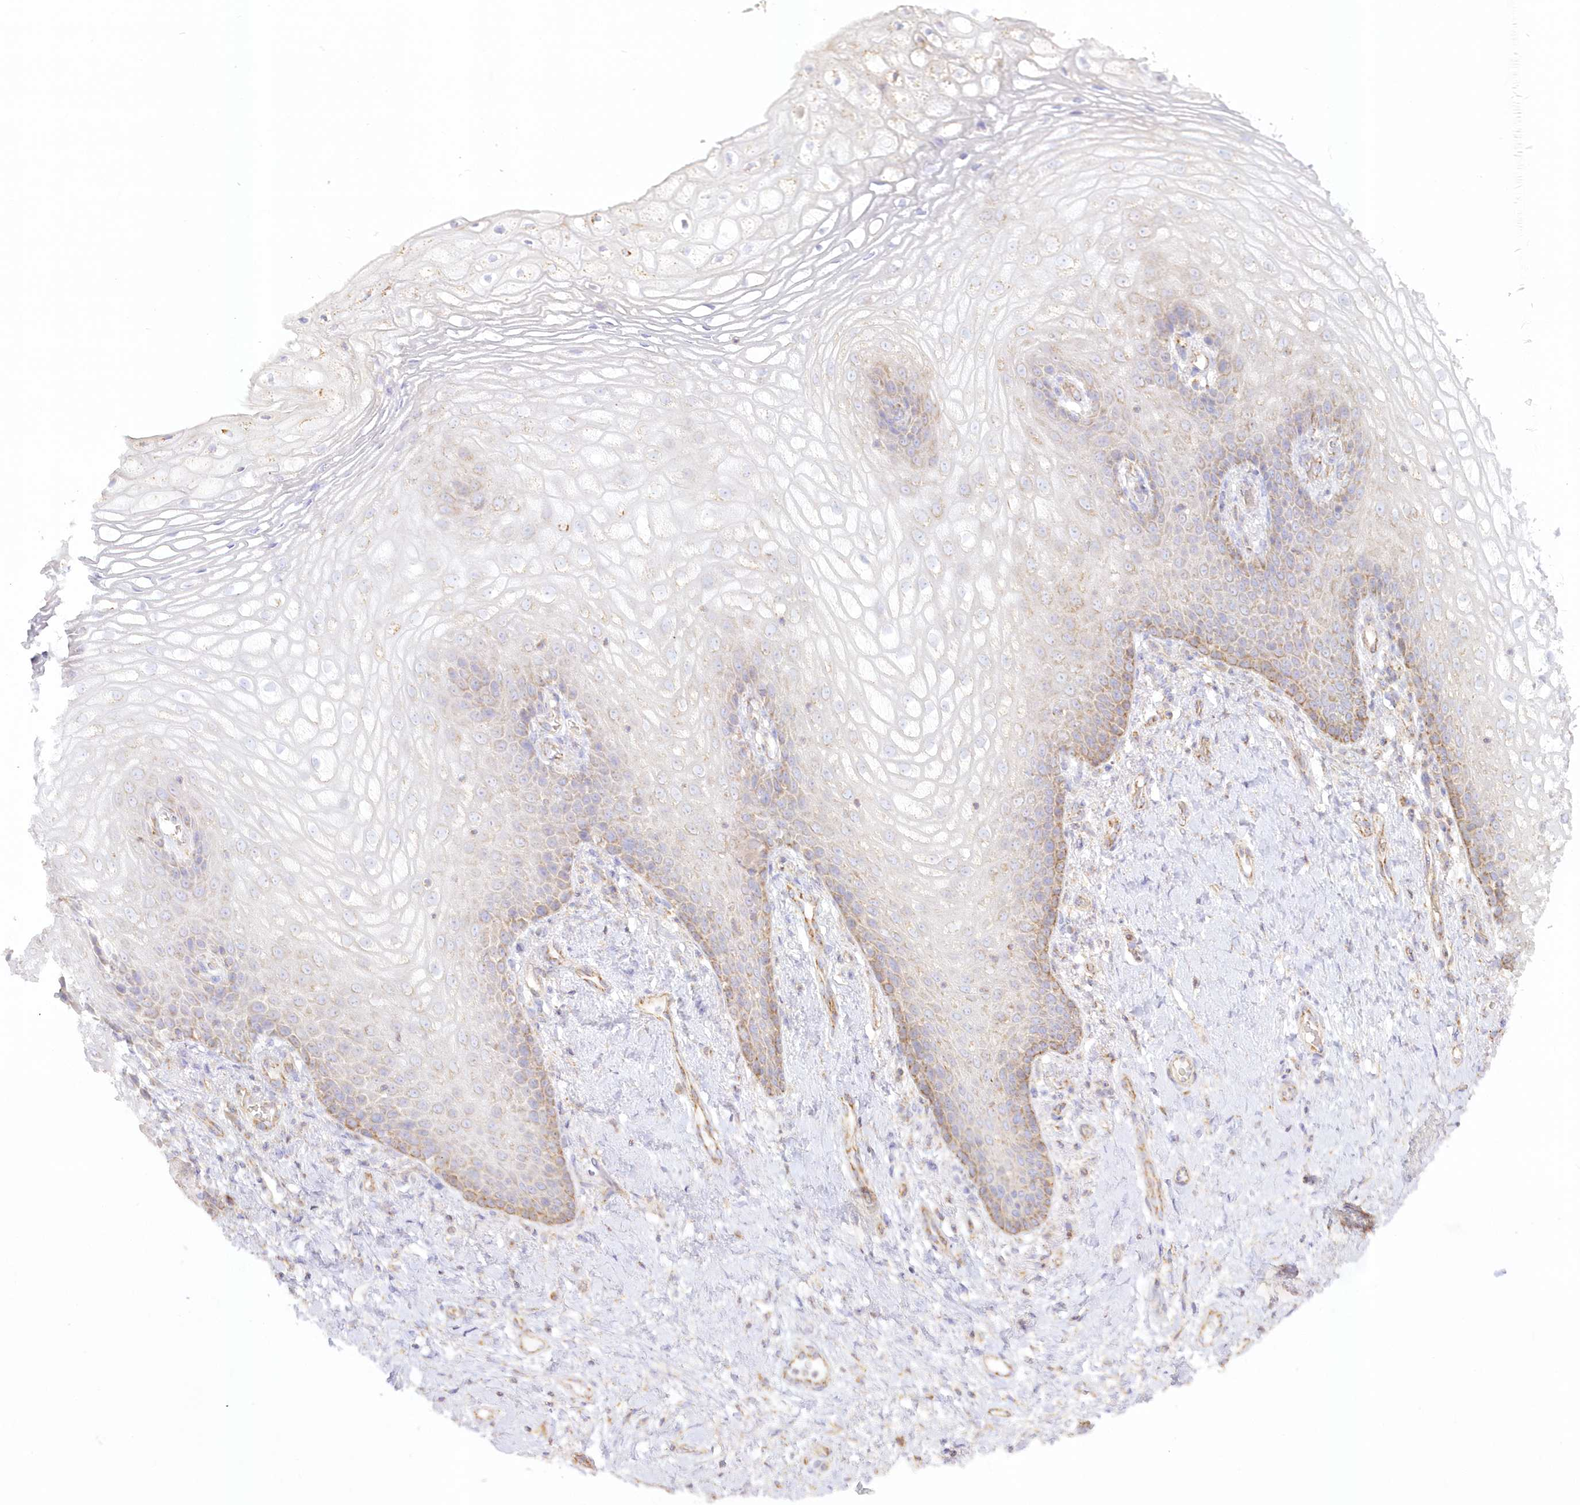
{"staining": {"intensity": "moderate", "quantity": "<25%", "location": "cytoplasmic/membranous"}, "tissue": "vagina", "cell_type": "Squamous epithelial cells", "image_type": "normal", "snomed": [{"axis": "morphology", "description": "Normal tissue, NOS"}, {"axis": "topography", "description": "Vagina"}], "caption": "Immunohistochemical staining of benign human vagina exhibits low levels of moderate cytoplasmic/membranous staining in about <25% of squamous epithelial cells. The protein is stained brown, and the nuclei are stained in blue (DAB IHC with brightfield microscopy, high magnification).", "gene": "TBC1D14", "patient": {"sex": "female", "age": 60}}